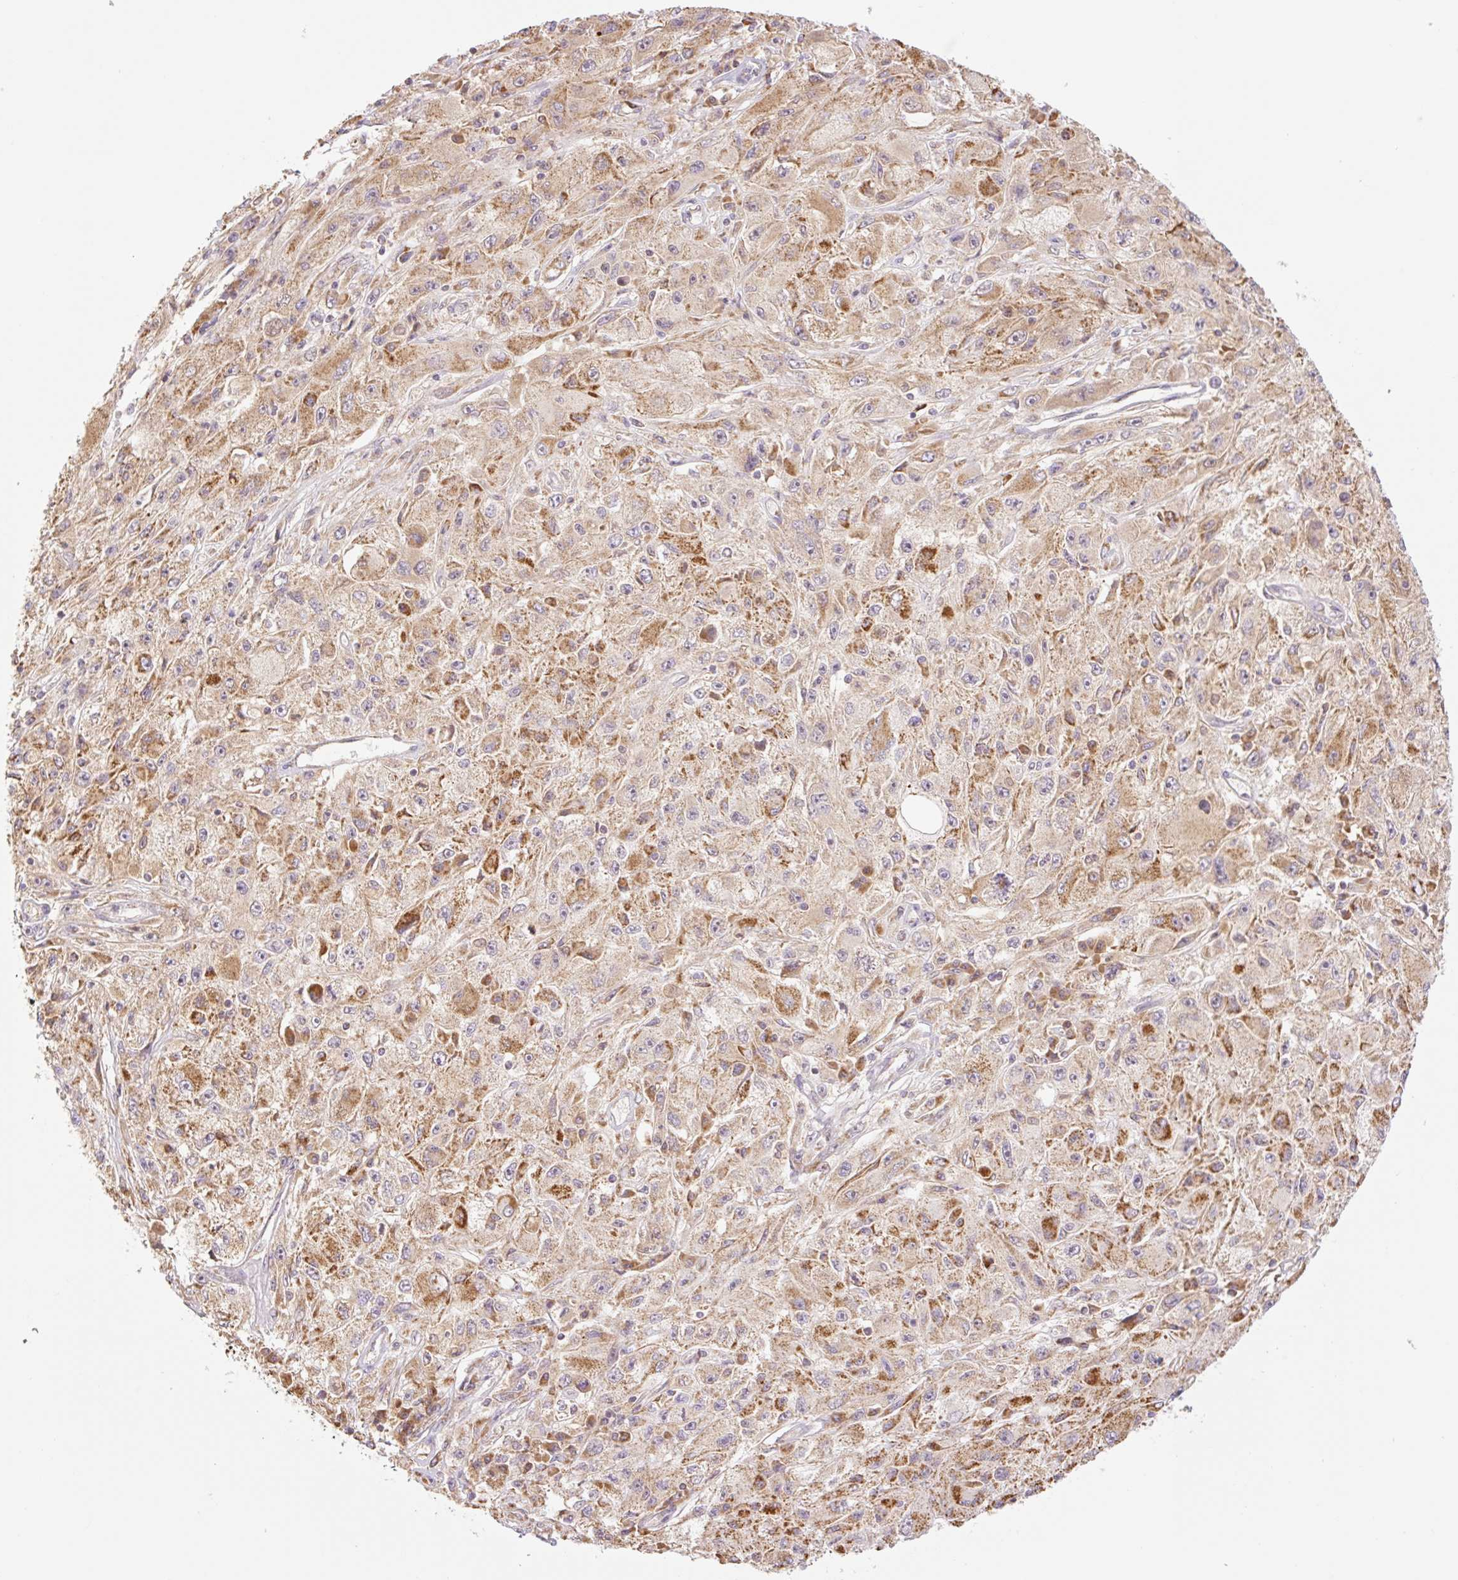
{"staining": {"intensity": "moderate", "quantity": "25%-75%", "location": "cytoplasmic/membranous"}, "tissue": "melanoma", "cell_type": "Tumor cells", "image_type": "cancer", "snomed": [{"axis": "morphology", "description": "Malignant melanoma, Metastatic site"}, {"axis": "topography", "description": "Skin"}], "caption": "Protein analysis of malignant melanoma (metastatic site) tissue reveals moderate cytoplasmic/membranous expression in about 25%-75% of tumor cells.", "gene": "GOSR2", "patient": {"sex": "male", "age": 53}}